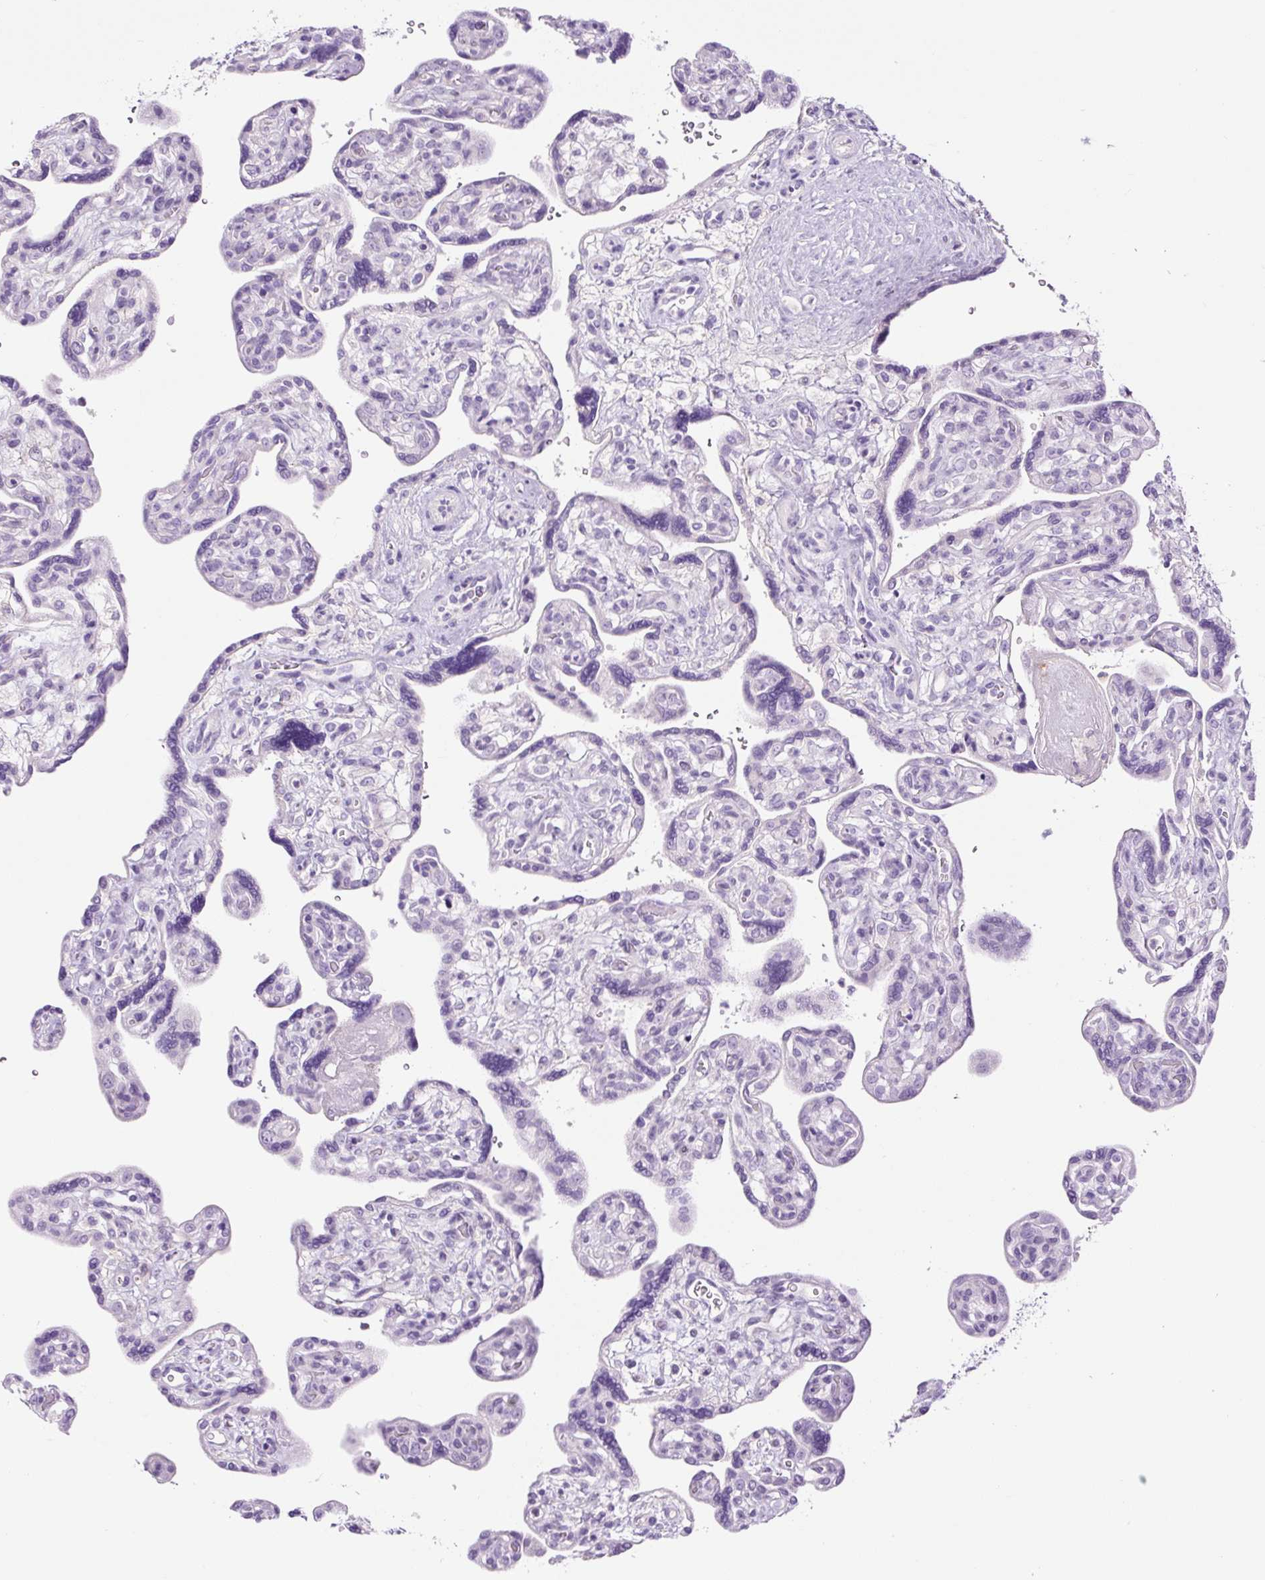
{"staining": {"intensity": "negative", "quantity": "none", "location": "none"}, "tissue": "placenta", "cell_type": "Trophoblastic cells", "image_type": "normal", "snomed": [{"axis": "morphology", "description": "Normal tissue, NOS"}, {"axis": "topography", "description": "Placenta"}], "caption": "This is an immunohistochemistry (IHC) micrograph of unremarkable human placenta. There is no positivity in trophoblastic cells.", "gene": "RNF212B", "patient": {"sex": "female", "age": 39}}